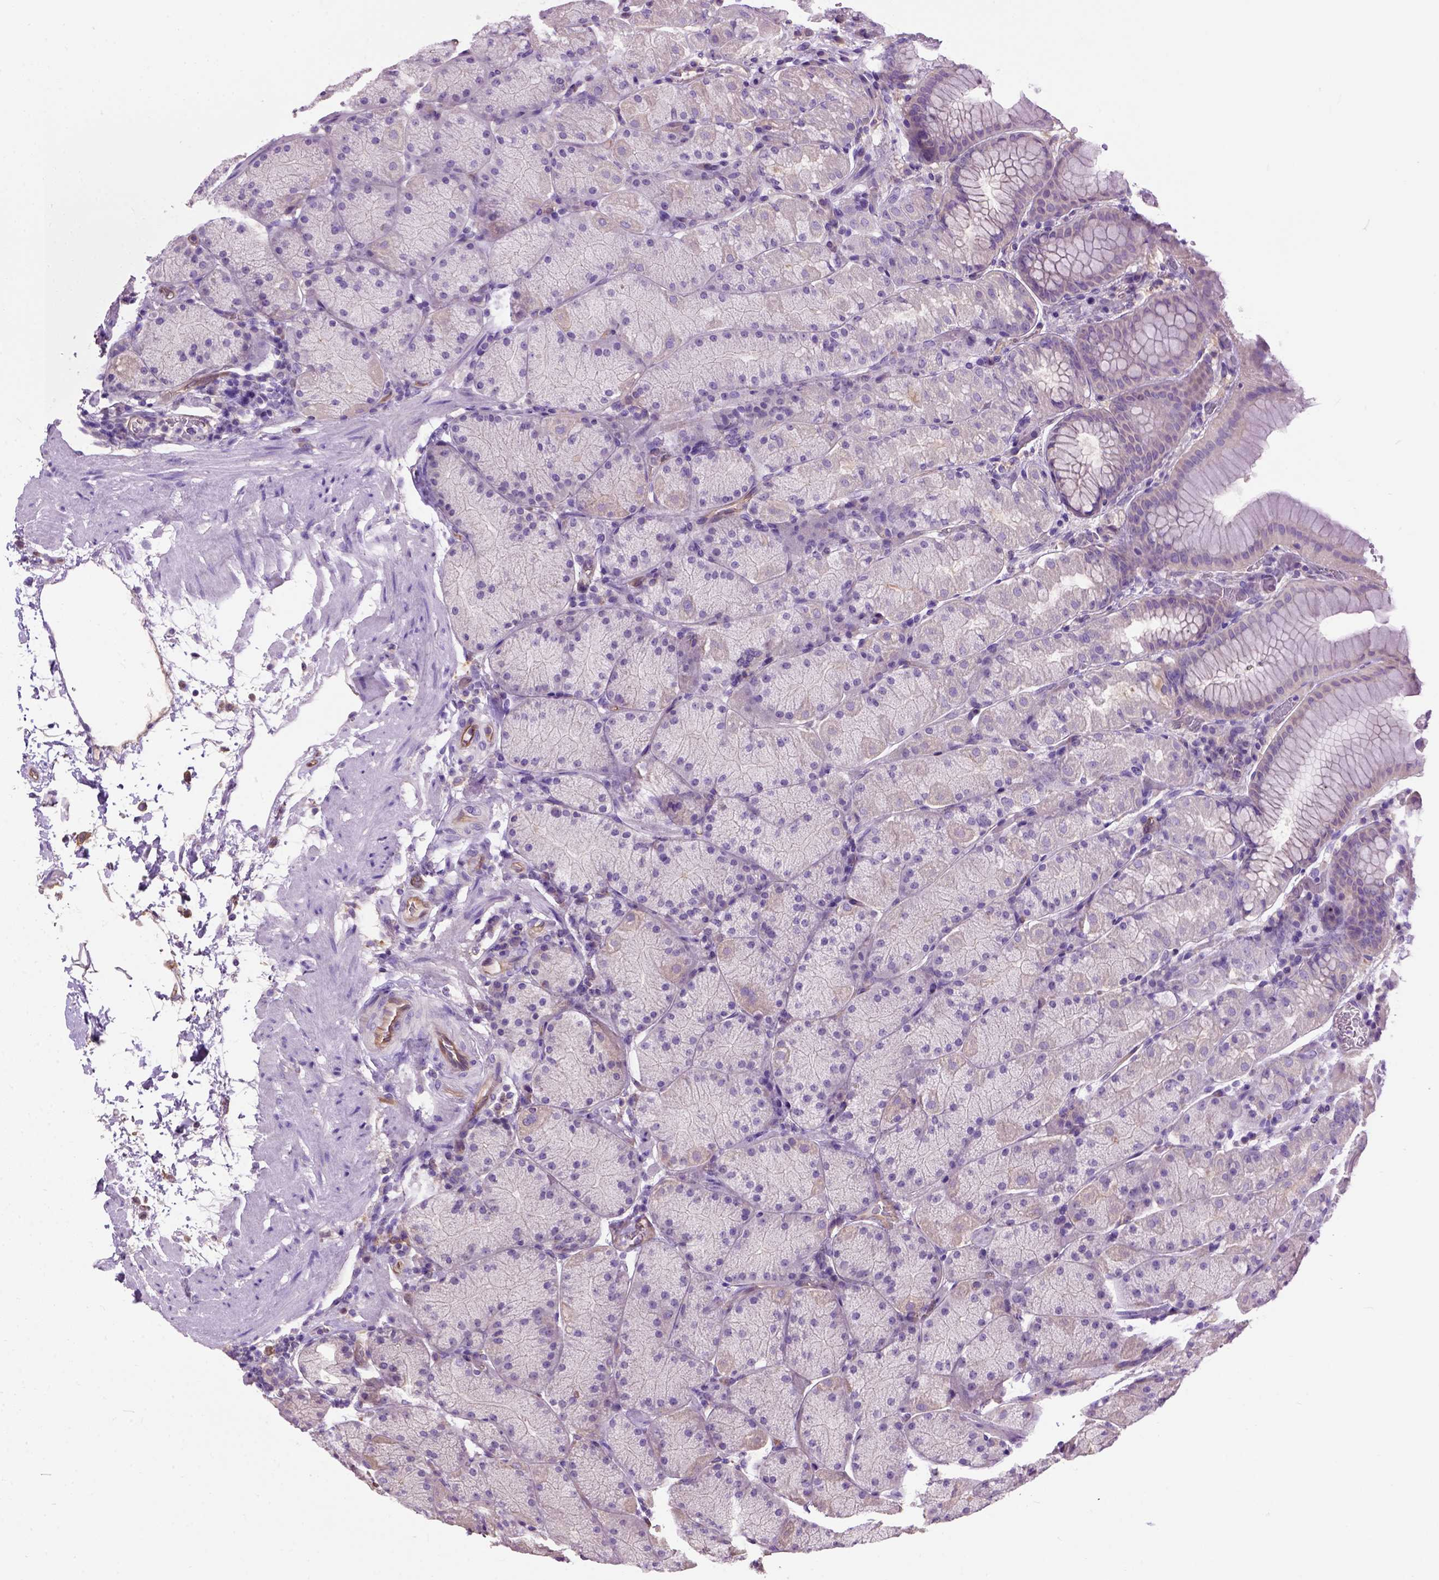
{"staining": {"intensity": "negative", "quantity": "none", "location": "none"}, "tissue": "stomach", "cell_type": "Glandular cells", "image_type": "normal", "snomed": [{"axis": "morphology", "description": "Normal tissue, NOS"}, {"axis": "topography", "description": "Stomach, upper"}, {"axis": "topography", "description": "Stomach"}], "caption": "Immunohistochemistry (IHC) micrograph of benign stomach: stomach stained with DAB (3,3'-diaminobenzidine) reveals no significant protein positivity in glandular cells.", "gene": "SEMA4F", "patient": {"sex": "male", "age": 76}}